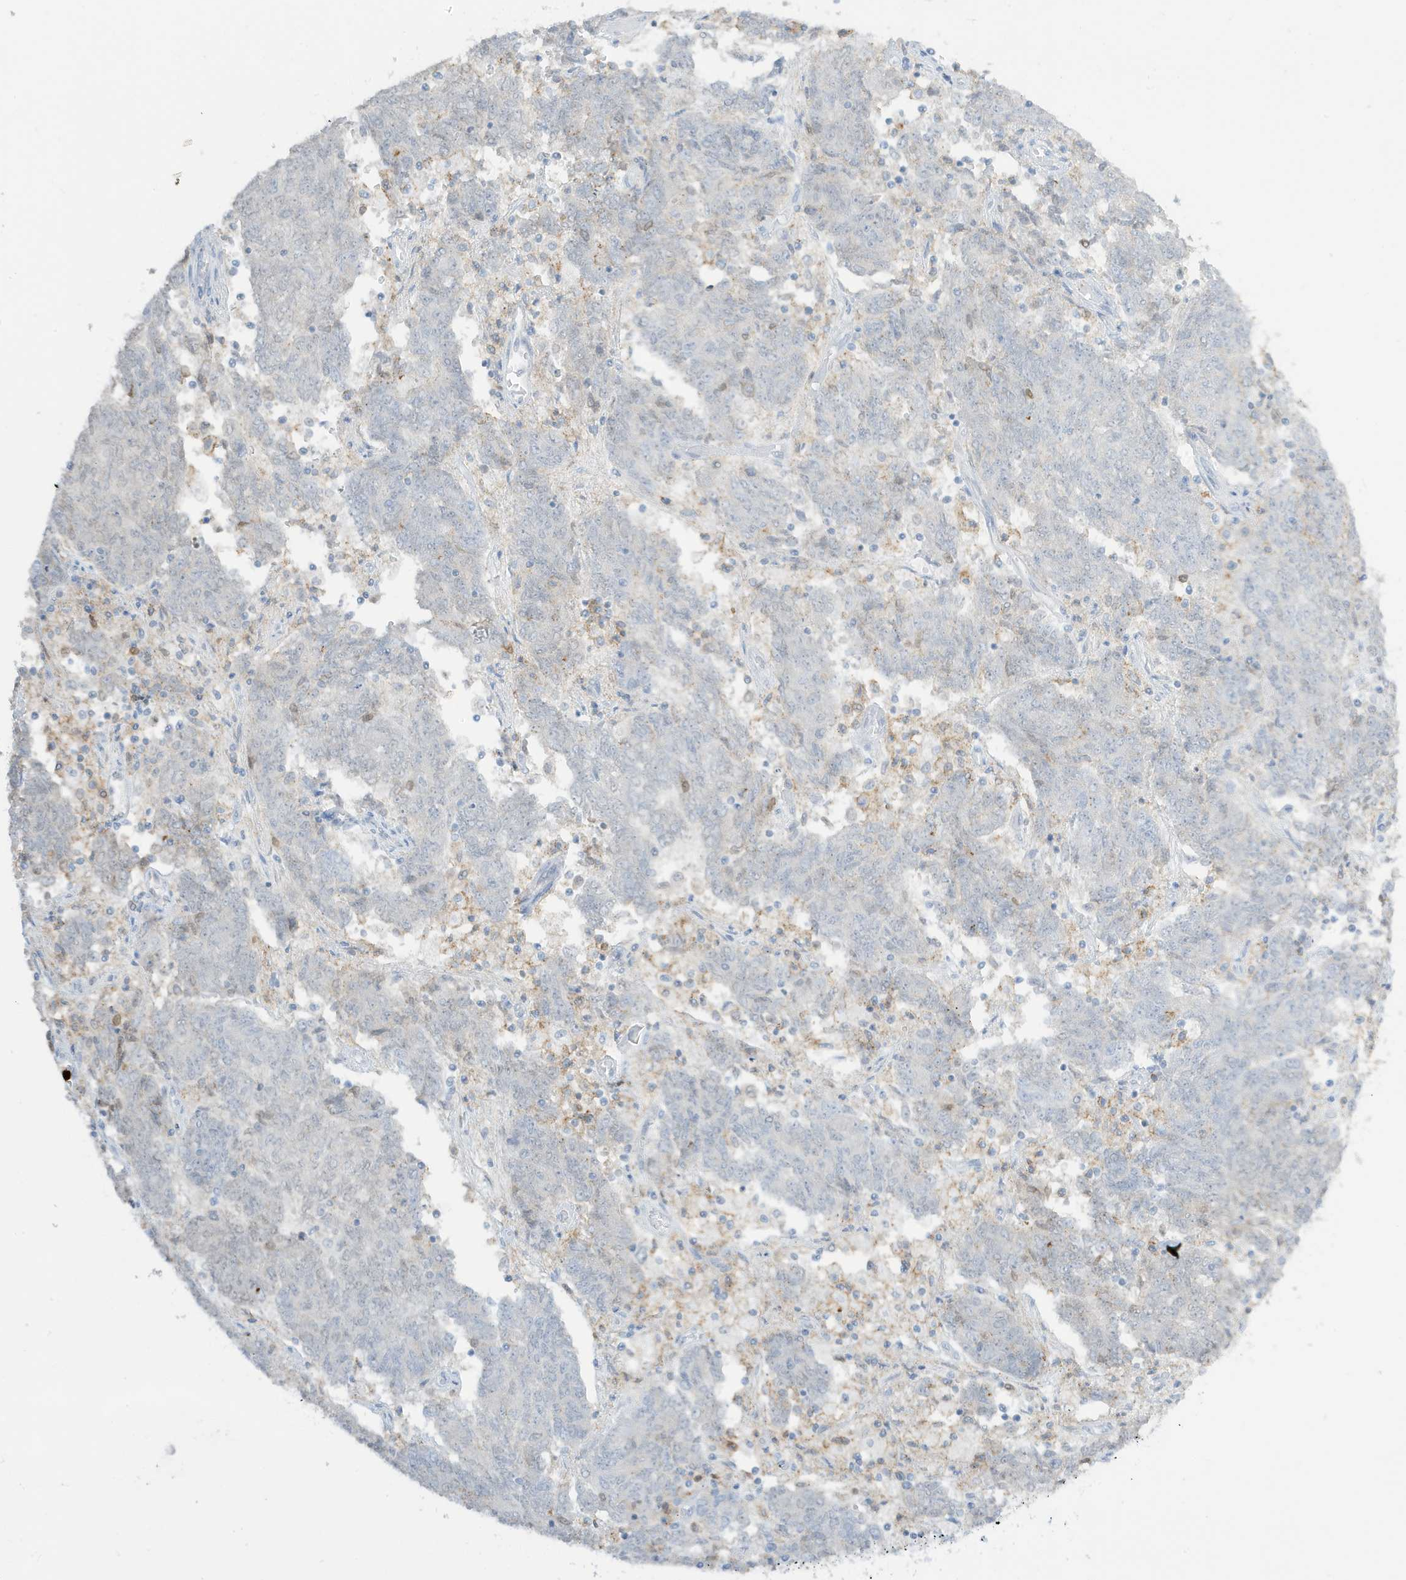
{"staining": {"intensity": "negative", "quantity": "none", "location": "none"}, "tissue": "endometrial cancer", "cell_type": "Tumor cells", "image_type": "cancer", "snomed": [{"axis": "morphology", "description": "Adenocarcinoma, NOS"}, {"axis": "topography", "description": "Endometrium"}], "caption": "A photomicrograph of endometrial adenocarcinoma stained for a protein exhibits no brown staining in tumor cells.", "gene": "GCA", "patient": {"sex": "female", "age": 80}}